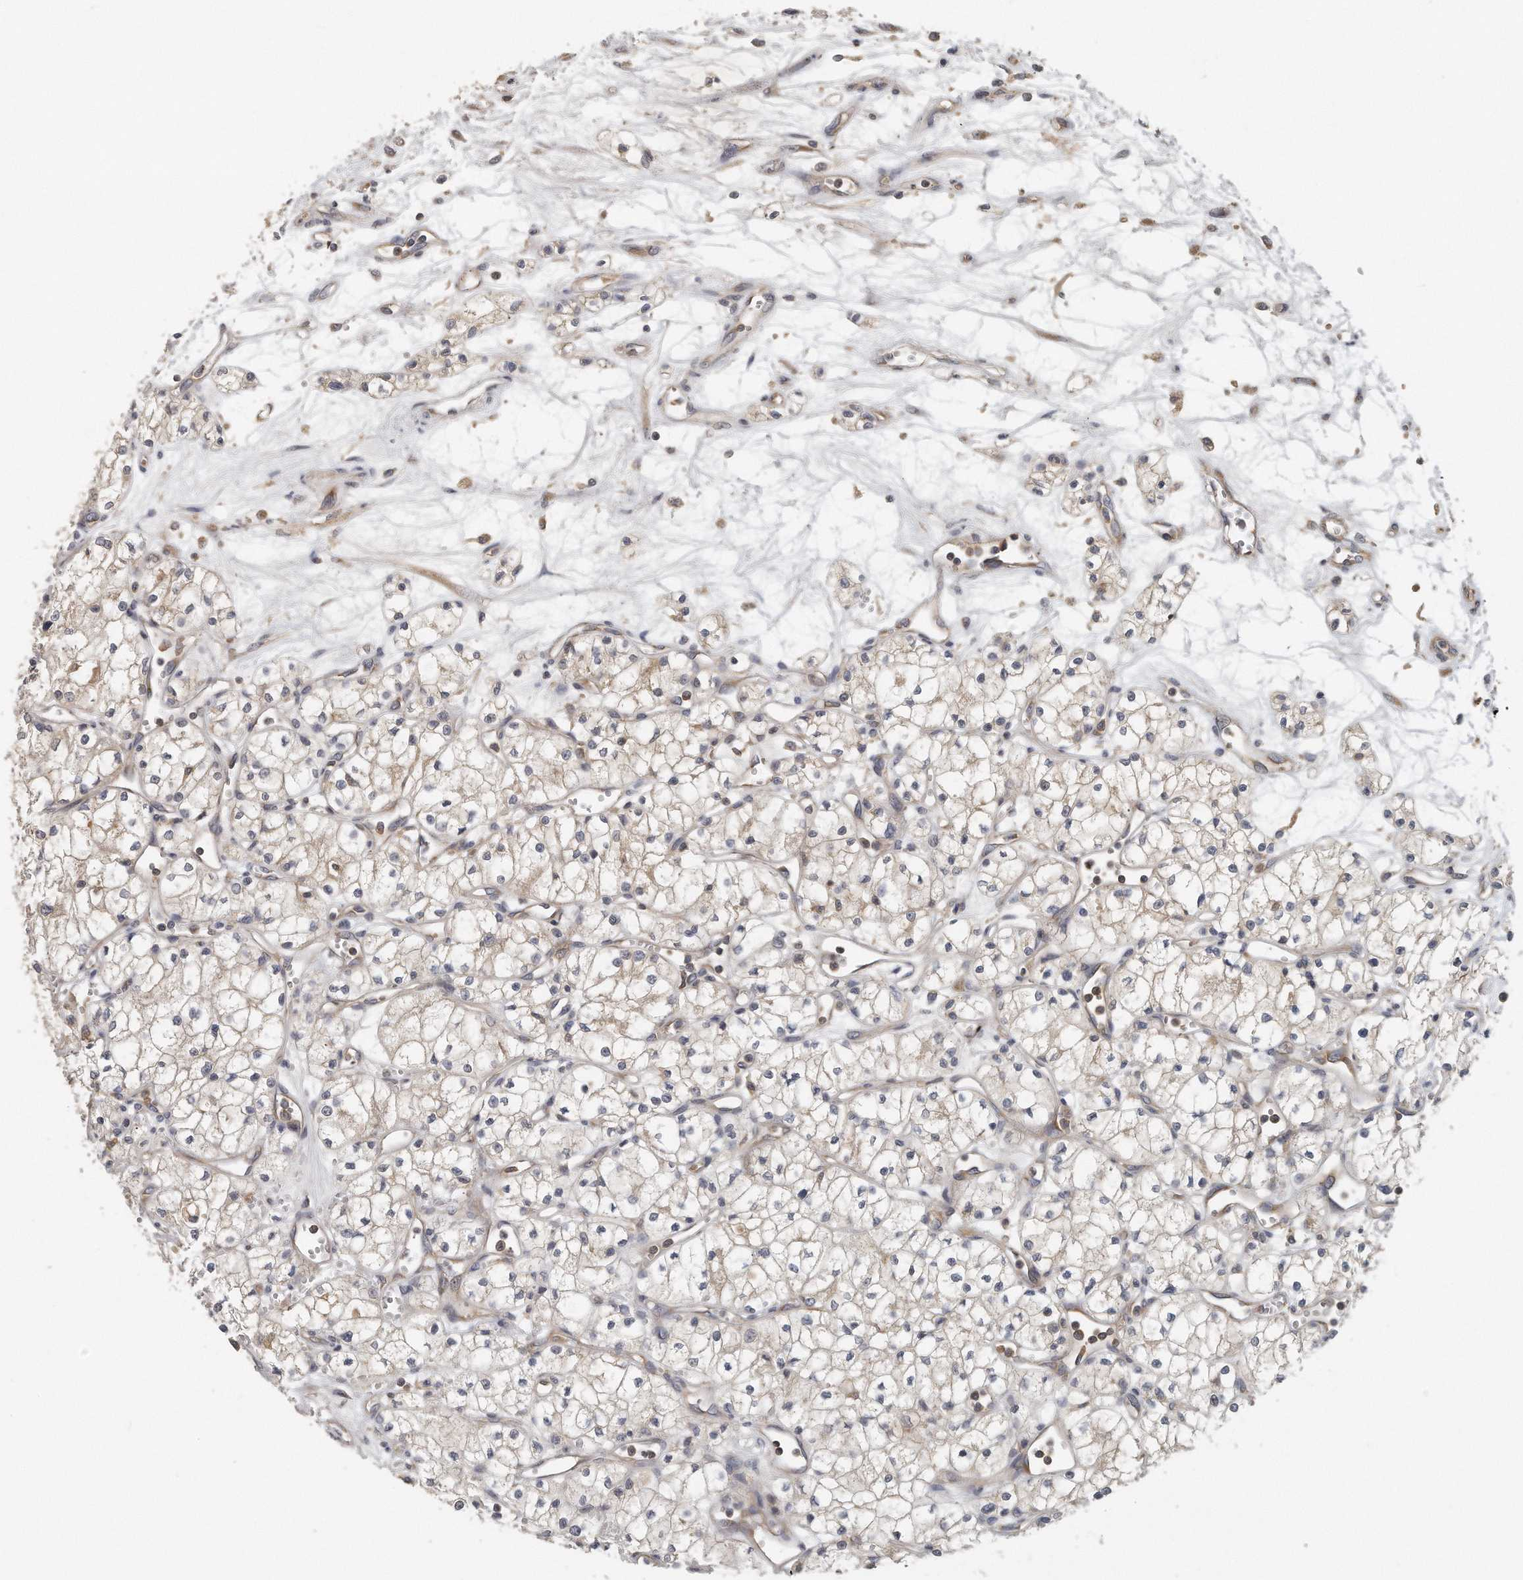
{"staining": {"intensity": "weak", "quantity": ">75%", "location": "cytoplasmic/membranous"}, "tissue": "renal cancer", "cell_type": "Tumor cells", "image_type": "cancer", "snomed": [{"axis": "morphology", "description": "Adenocarcinoma, NOS"}, {"axis": "topography", "description": "Kidney"}], "caption": "The immunohistochemical stain highlights weak cytoplasmic/membranous expression in tumor cells of adenocarcinoma (renal) tissue.", "gene": "EIF3I", "patient": {"sex": "male", "age": 59}}